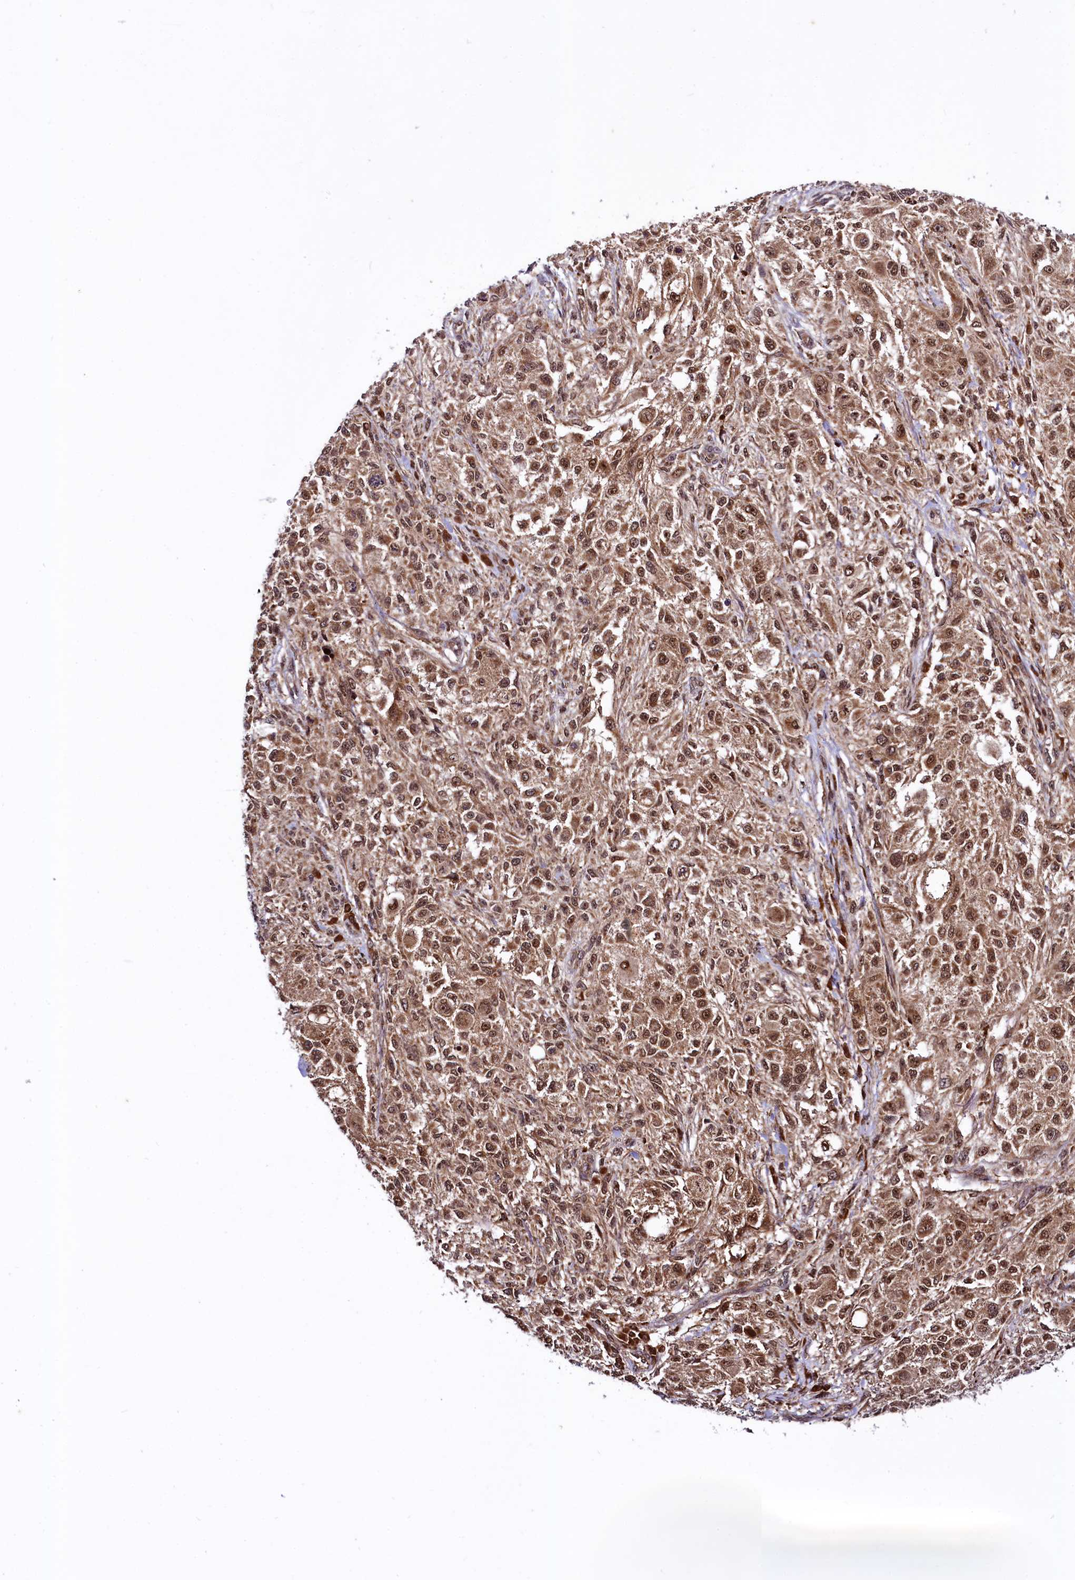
{"staining": {"intensity": "strong", "quantity": ">75%", "location": "cytoplasmic/membranous,nuclear"}, "tissue": "melanoma", "cell_type": "Tumor cells", "image_type": "cancer", "snomed": [{"axis": "morphology", "description": "Necrosis, NOS"}, {"axis": "morphology", "description": "Malignant melanoma, NOS"}, {"axis": "topography", "description": "Skin"}], "caption": "A photomicrograph showing strong cytoplasmic/membranous and nuclear positivity in about >75% of tumor cells in melanoma, as visualized by brown immunohistochemical staining.", "gene": "UBE3A", "patient": {"sex": "female", "age": 87}}